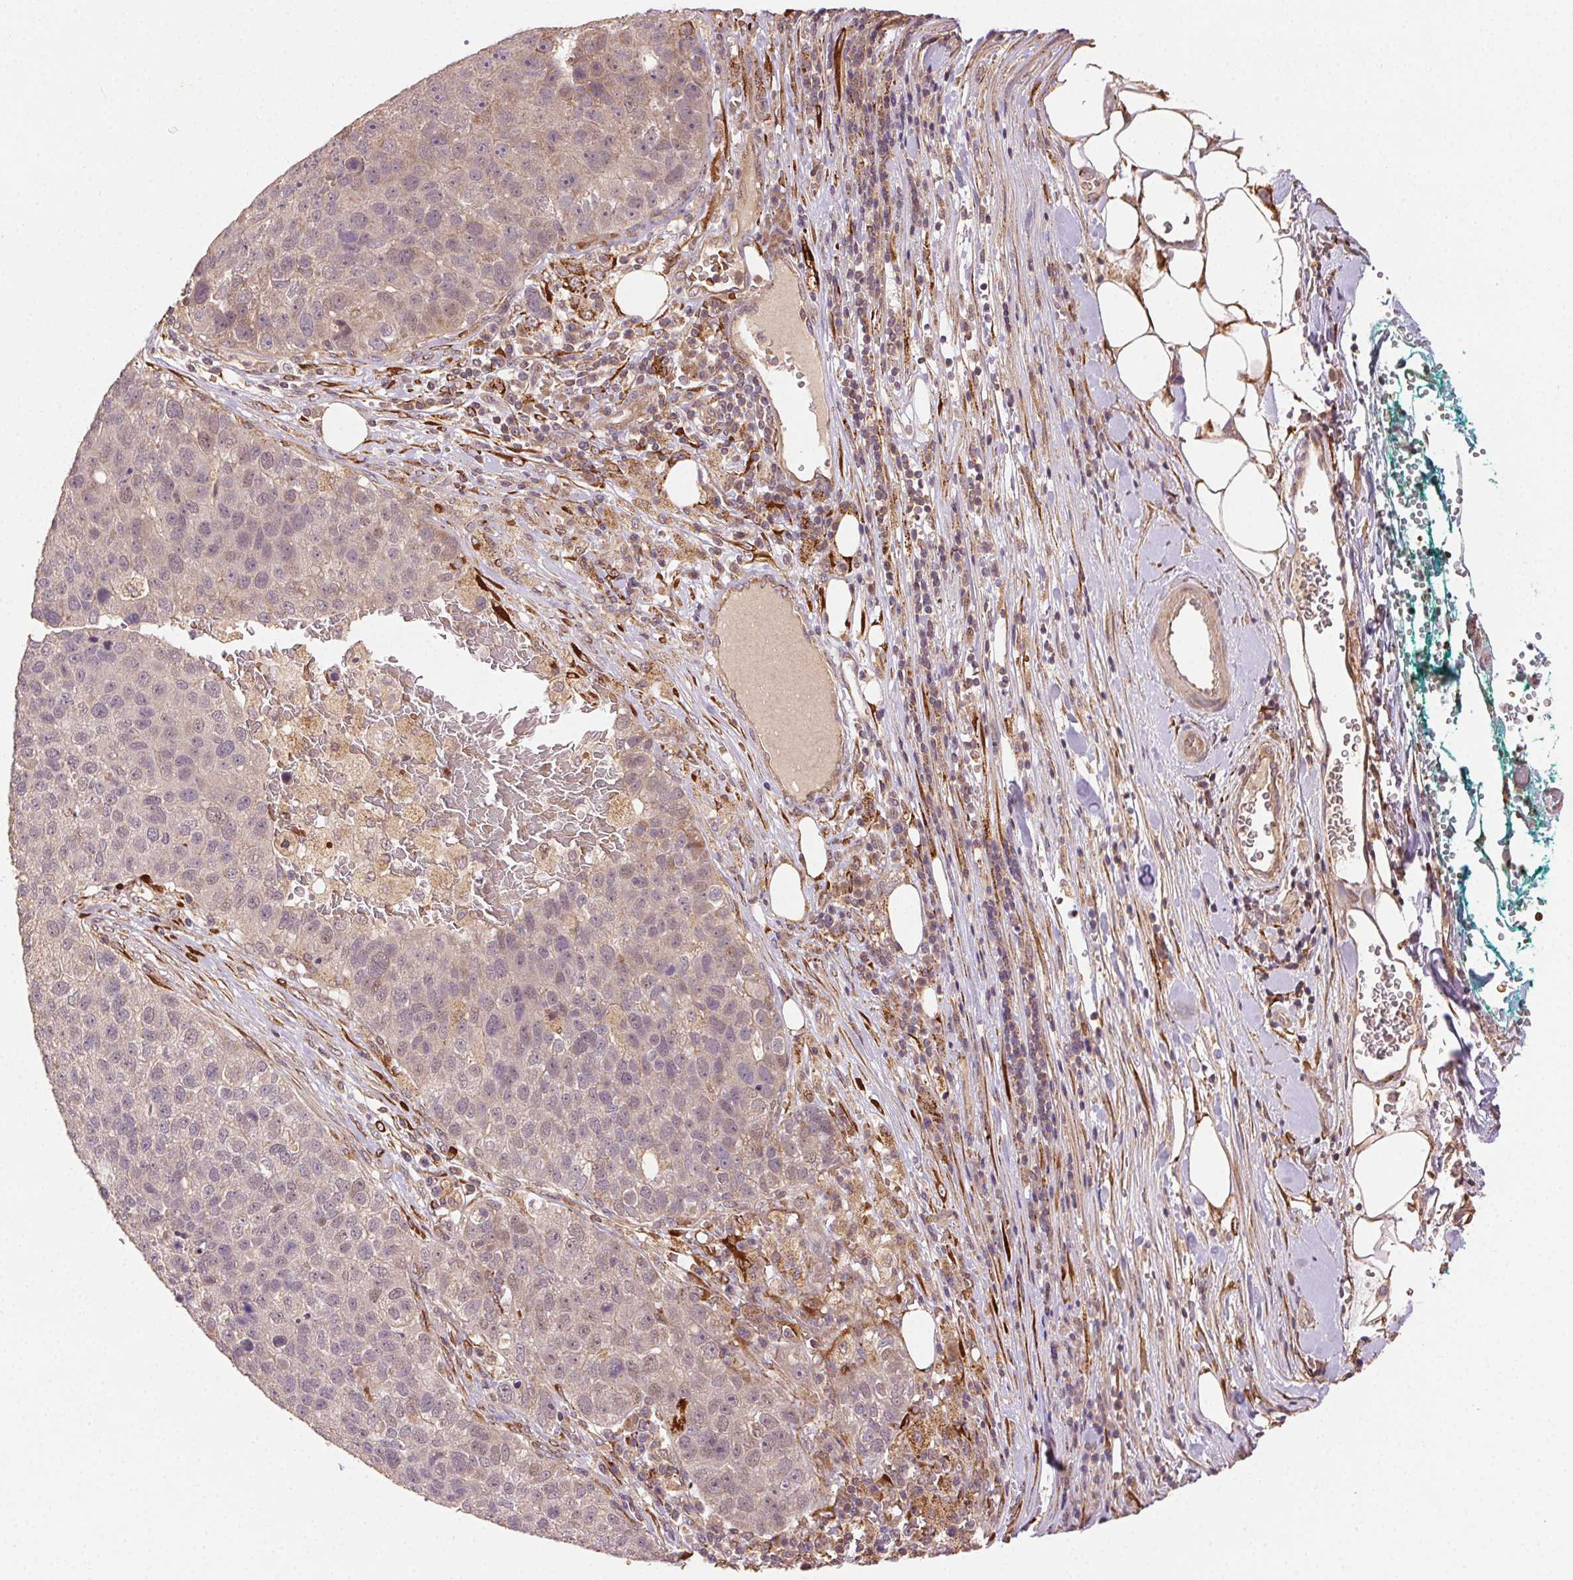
{"staining": {"intensity": "weak", "quantity": "<25%", "location": "nuclear"}, "tissue": "pancreatic cancer", "cell_type": "Tumor cells", "image_type": "cancer", "snomed": [{"axis": "morphology", "description": "Adenocarcinoma, NOS"}, {"axis": "topography", "description": "Pancreas"}], "caption": "This photomicrograph is of pancreatic cancer stained with immunohistochemistry (IHC) to label a protein in brown with the nuclei are counter-stained blue. There is no expression in tumor cells.", "gene": "KLHL15", "patient": {"sex": "female", "age": 61}}